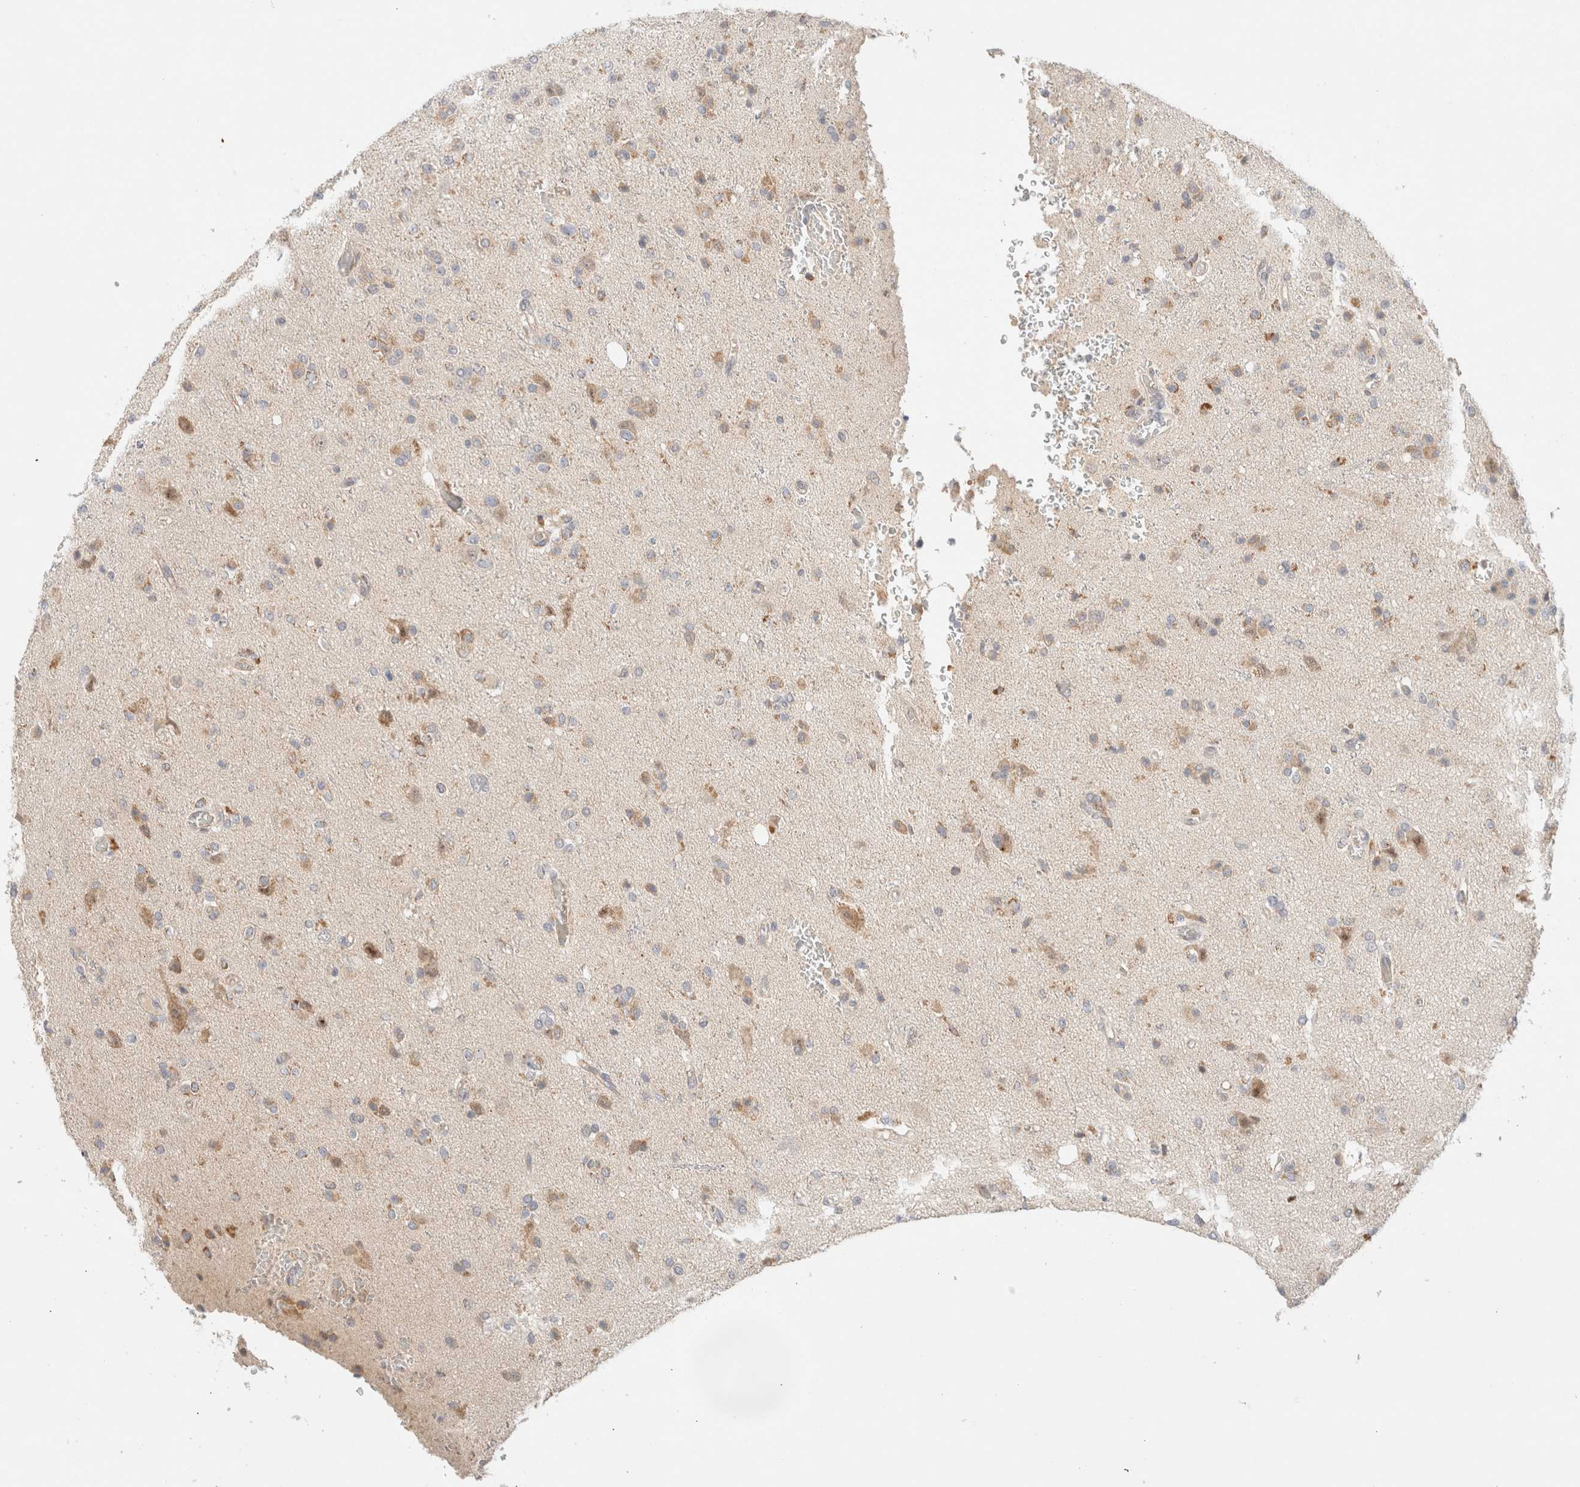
{"staining": {"intensity": "weak", "quantity": "<25%", "location": "cytoplasmic/membranous"}, "tissue": "glioma", "cell_type": "Tumor cells", "image_type": "cancer", "snomed": [{"axis": "morphology", "description": "Glioma, malignant, High grade"}, {"axis": "topography", "description": "Brain"}], "caption": "Immunohistochemistry of human glioma exhibits no expression in tumor cells.", "gene": "MRM3", "patient": {"sex": "male", "age": 47}}